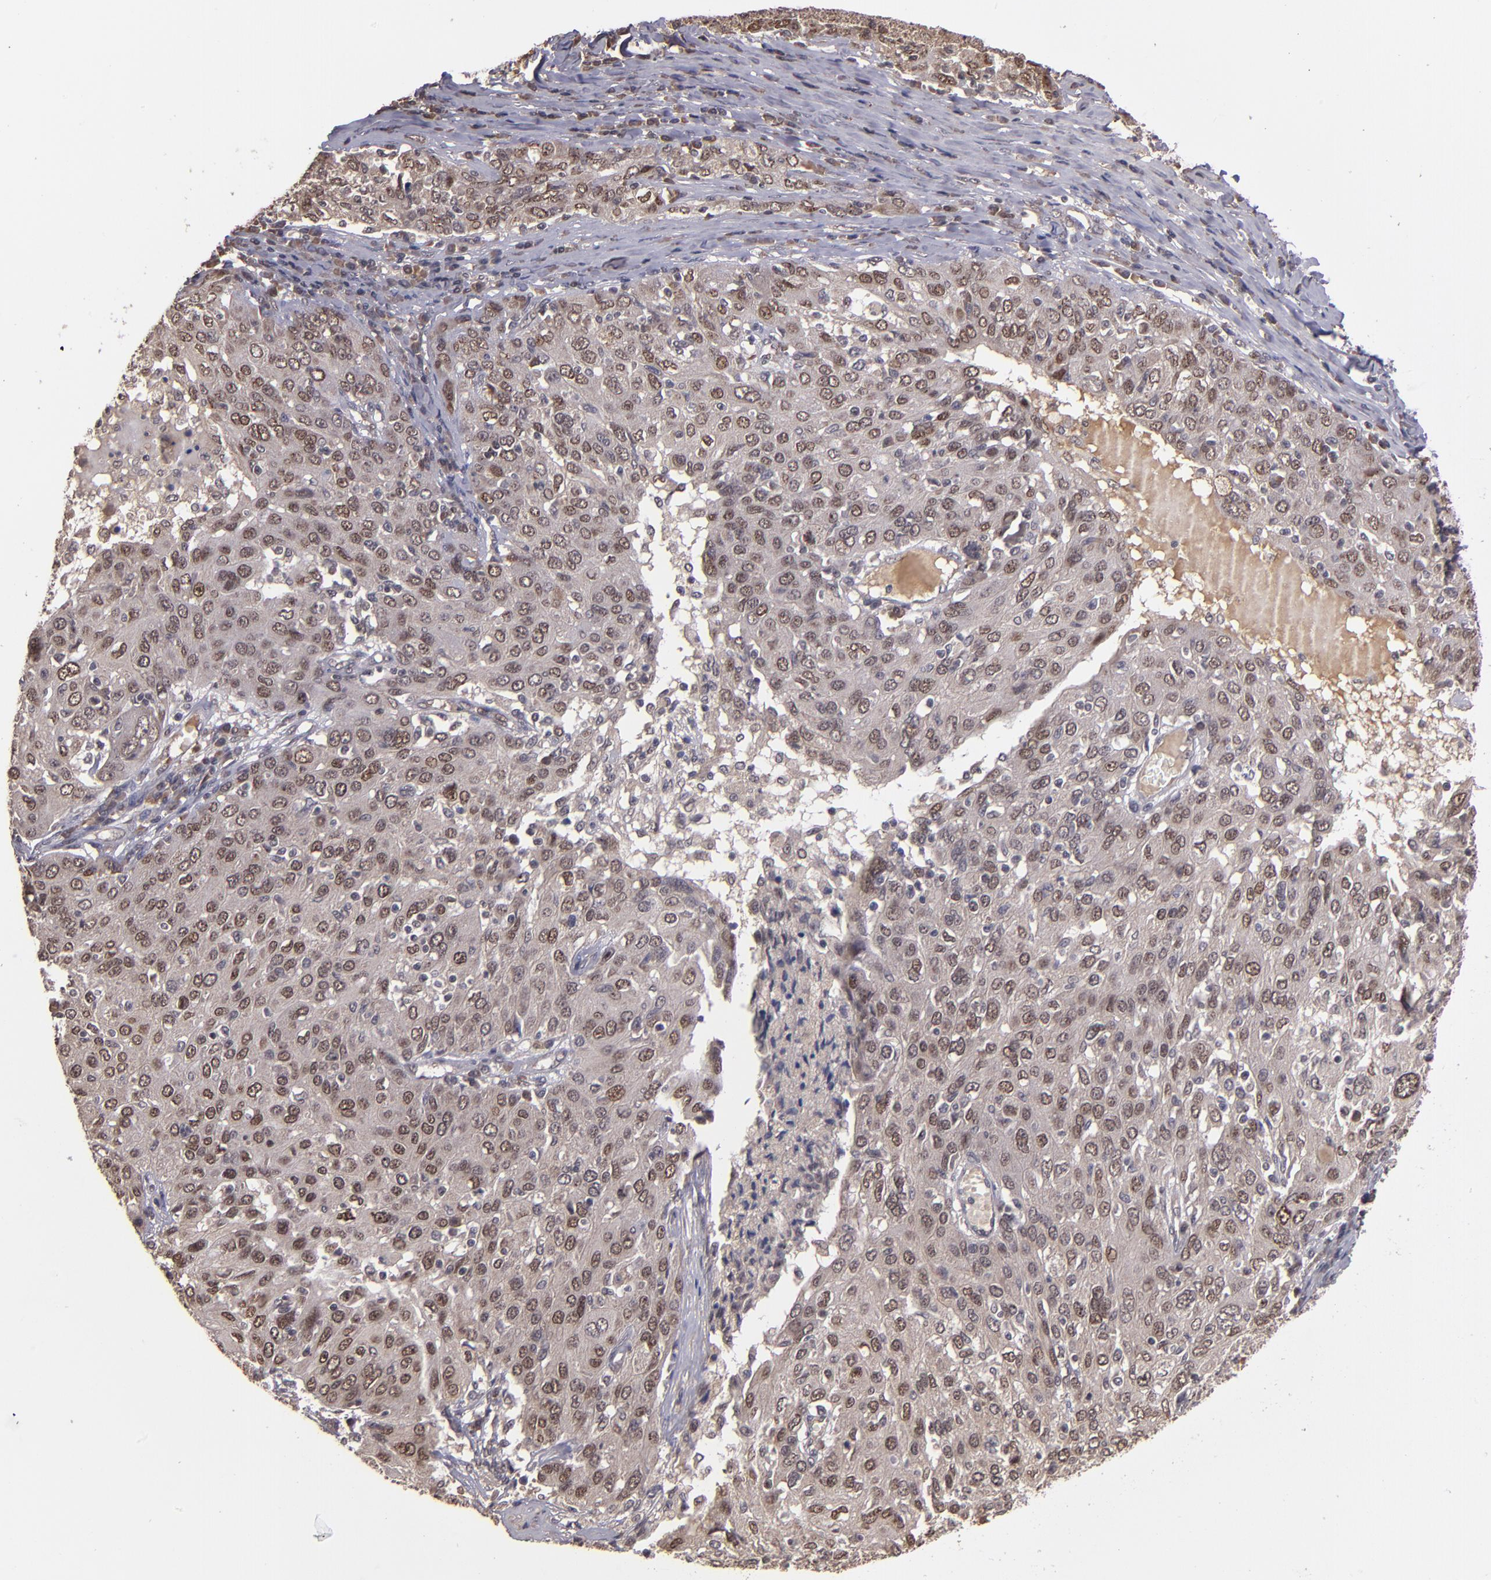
{"staining": {"intensity": "moderate", "quantity": ">75%", "location": "nuclear"}, "tissue": "ovarian cancer", "cell_type": "Tumor cells", "image_type": "cancer", "snomed": [{"axis": "morphology", "description": "Carcinoma, endometroid"}, {"axis": "topography", "description": "Ovary"}], "caption": "This is a photomicrograph of IHC staining of ovarian cancer (endometroid carcinoma), which shows moderate positivity in the nuclear of tumor cells.", "gene": "ABHD12B", "patient": {"sex": "female", "age": 50}}